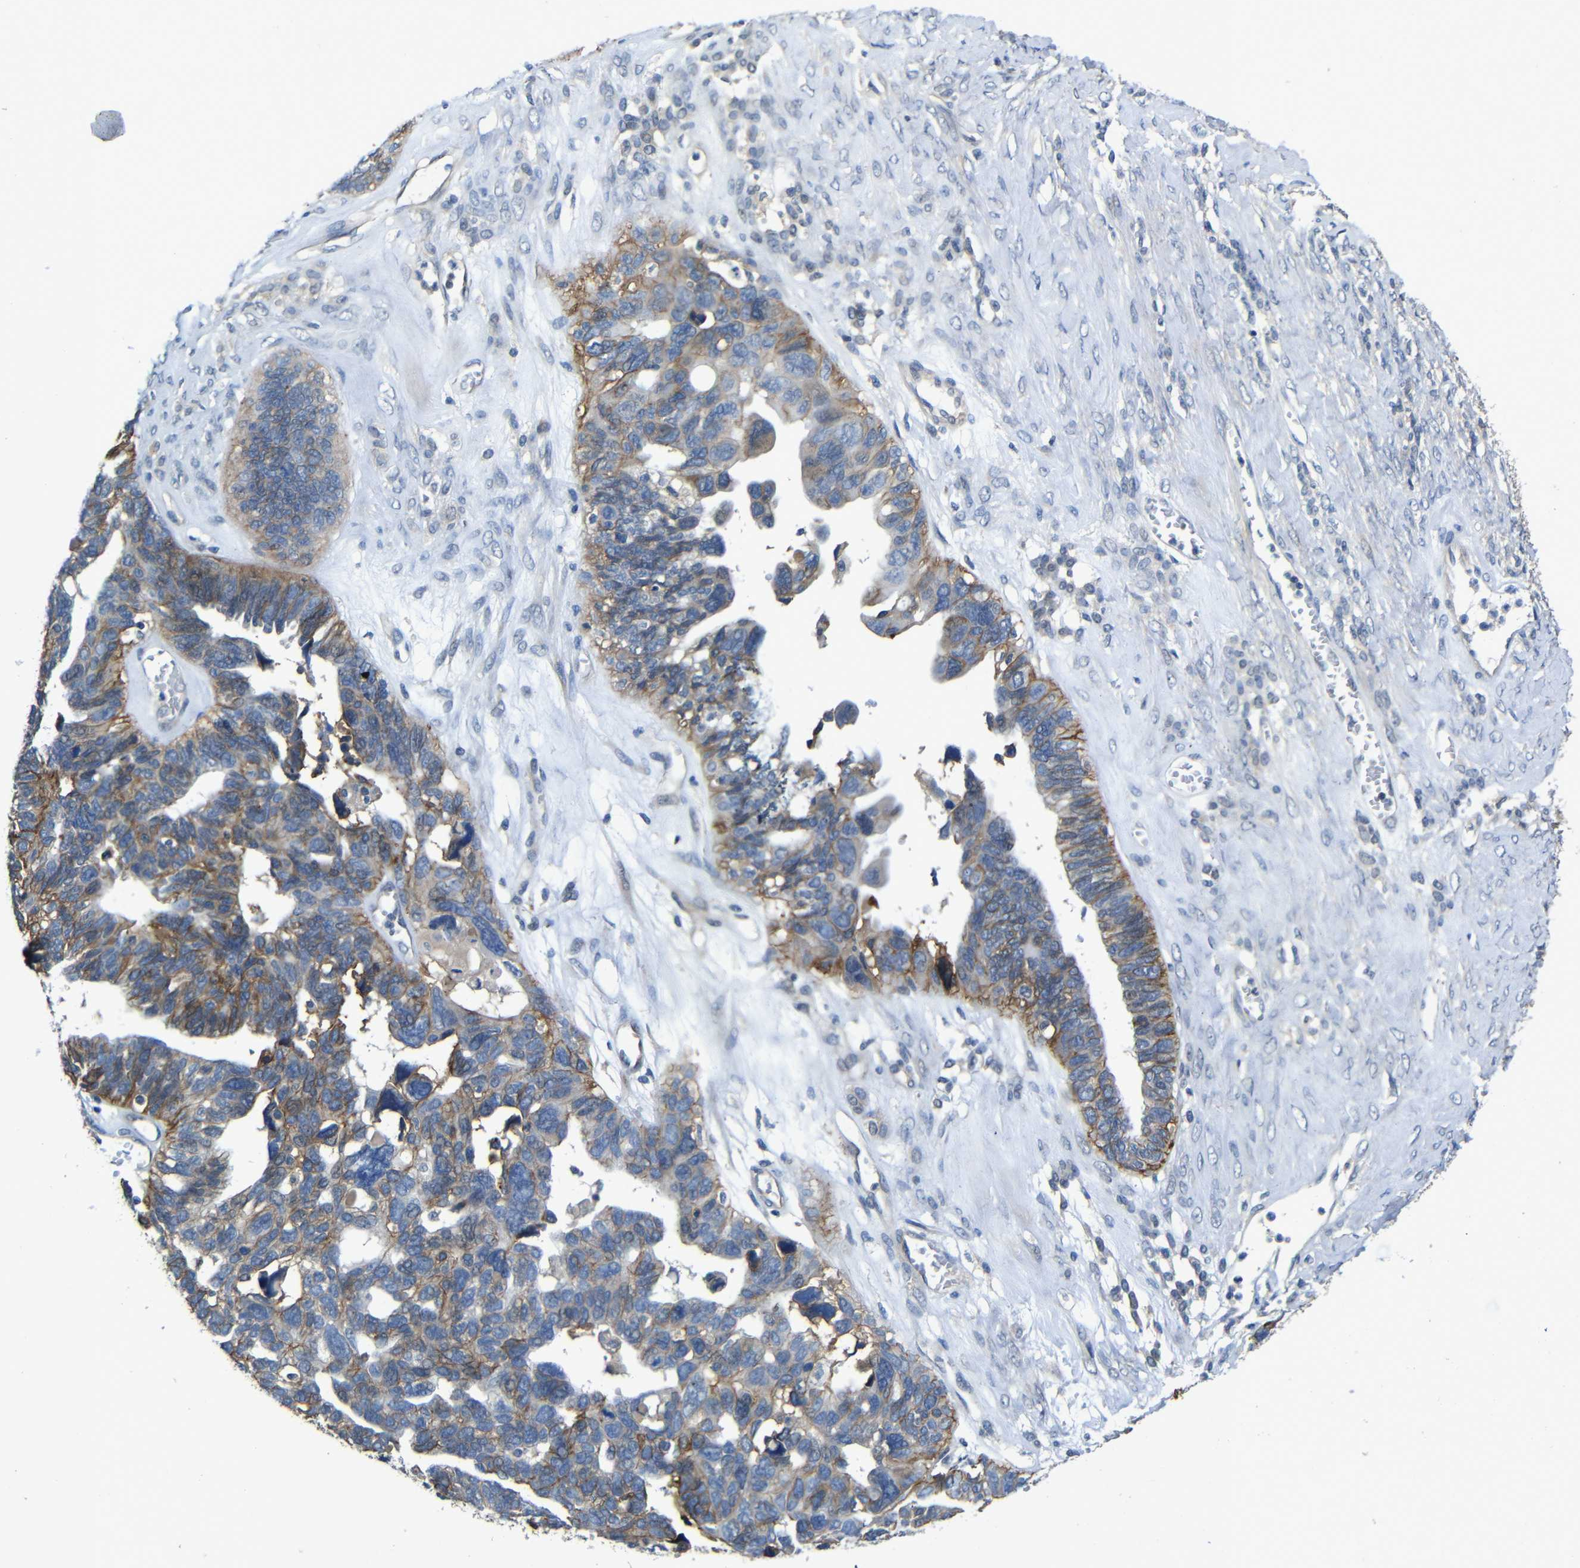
{"staining": {"intensity": "moderate", "quantity": "25%-75%", "location": "cytoplasmic/membranous"}, "tissue": "ovarian cancer", "cell_type": "Tumor cells", "image_type": "cancer", "snomed": [{"axis": "morphology", "description": "Cystadenocarcinoma, serous, NOS"}, {"axis": "topography", "description": "Ovary"}], "caption": "Human serous cystadenocarcinoma (ovarian) stained for a protein (brown) shows moderate cytoplasmic/membranous positive positivity in approximately 25%-75% of tumor cells.", "gene": "ZNF90", "patient": {"sex": "female", "age": 79}}